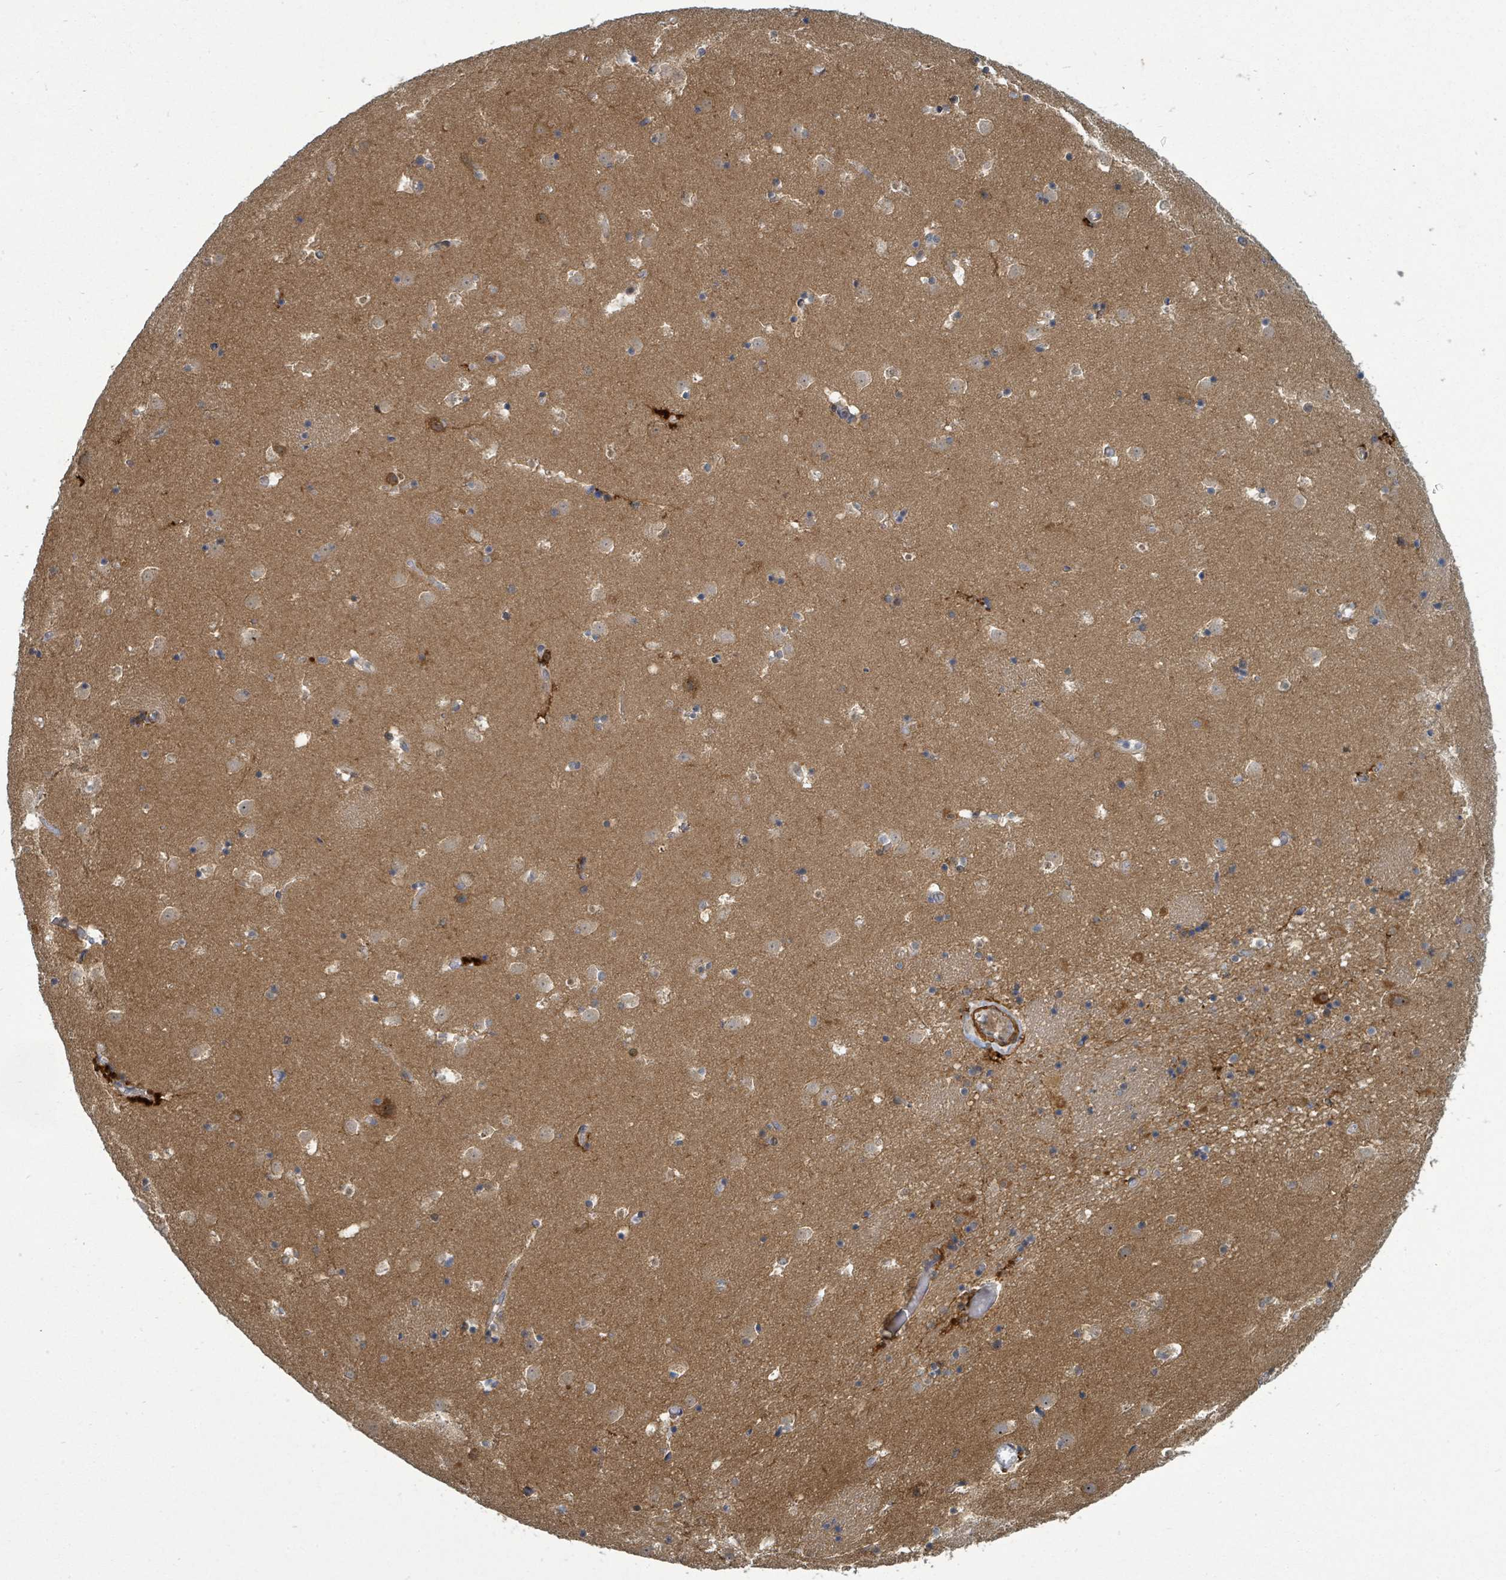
{"staining": {"intensity": "weak", "quantity": "25%-75%", "location": "cytoplasmic/membranous"}, "tissue": "caudate", "cell_type": "Glial cells", "image_type": "normal", "snomed": [{"axis": "morphology", "description": "Normal tissue, NOS"}, {"axis": "topography", "description": "Lateral ventricle wall"}], "caption": "Weak cytoplasmic/membranous protein staining is seen in about 25%-75% of glial cells in caudate.", "gene": "TRDMT1", "patient": {"sex": "male", "age": 25}}